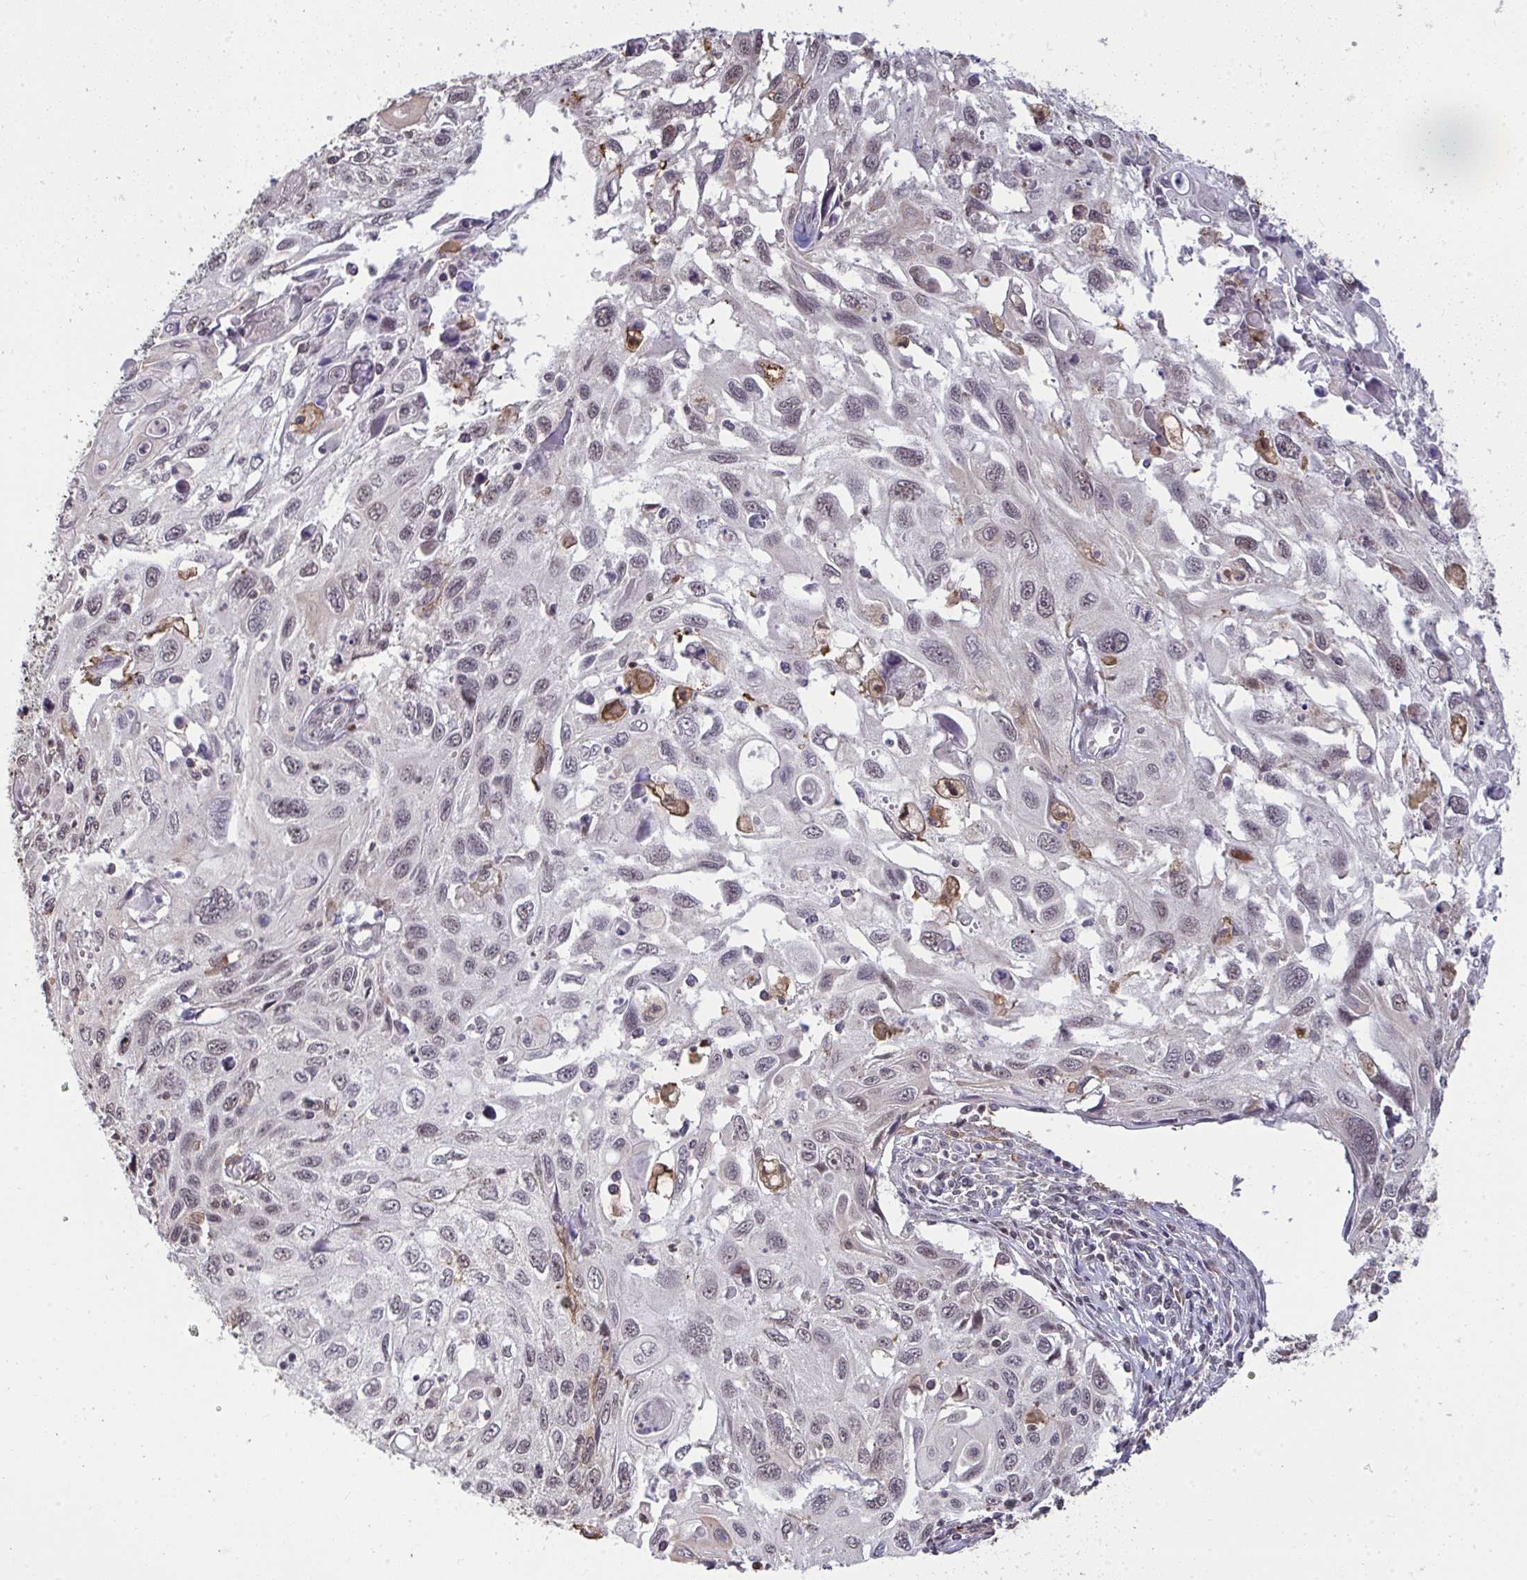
{"staining": {"intensity": "negative", "quantity": "none", "location": "none"}, "tissue": "cervical cancer", "cell_type": "Tumor cells", "image_type": "cancer", "snomed": [{"axis": "morphology", "description": "Squamous cell carcinoma, NOS"}, {"axis": "topography", "description": "Cervix"}], "caption": "Immunohistochemical staining of human cervical cancer (squamous cell carcinoma) reveals no significant staining in tumor cells.", "gene": "SAP30", "patient": {"sex": "female", "age": 70}}